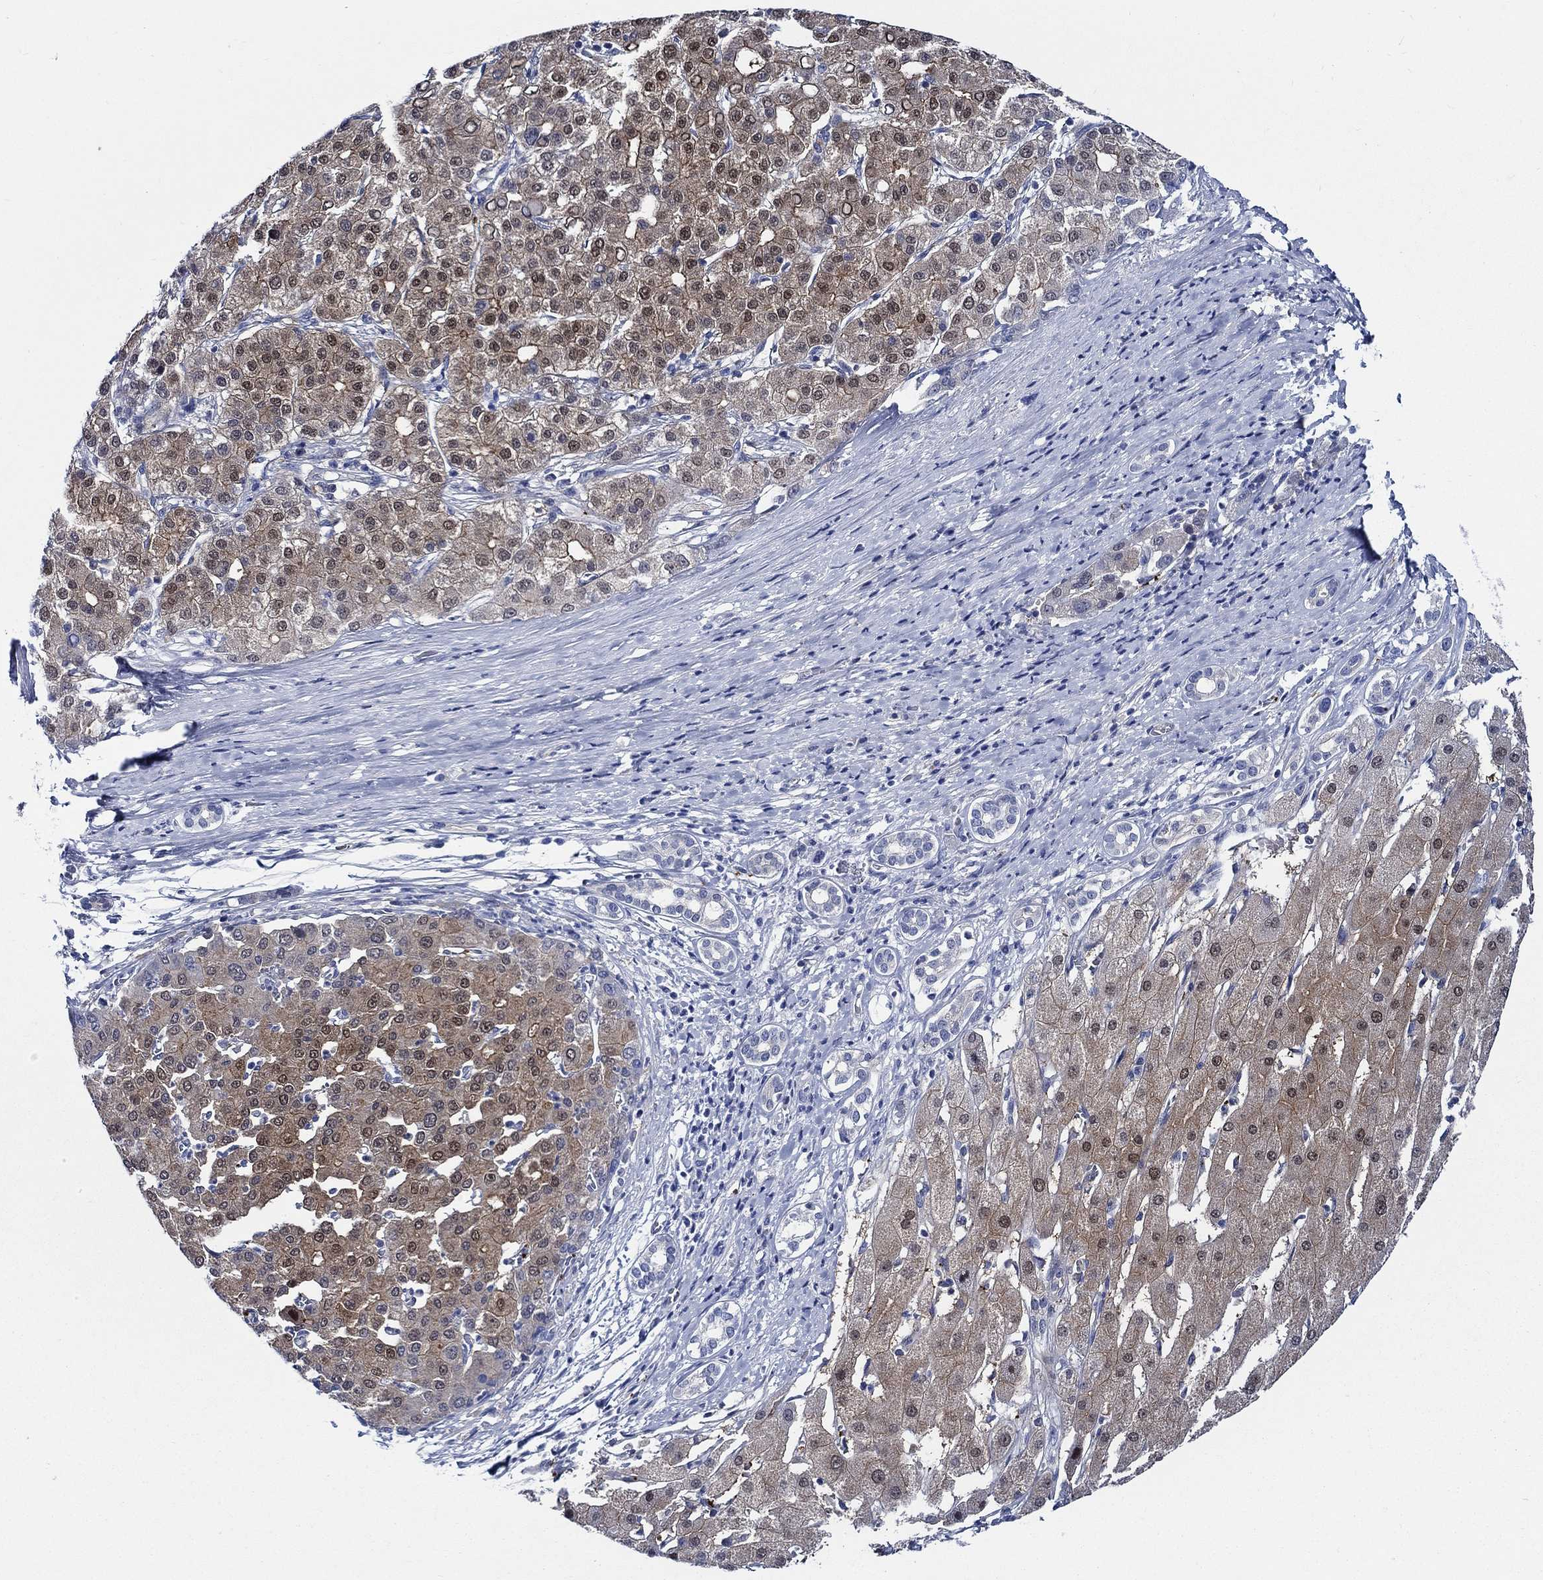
{"staining": {"intensity": "moderate", "quantity": ">75%", "location": "cytoplasmic/membranous,nuclear"}, "tissue": "liver cancer", "cell_type": "Tumor cells", "image_type": "cancer", "snomed": [{"axis": "morphology", "description": "Carcinoma, Hepatocellular, NOS"}, {"axis": "topography", "description": "Liver"}], "caption": "Immunohistochemical staining of human hepatocellular carcinoma (liver) reveals medium levels of moderate cytoplasmic/membranous and nuclear expression in approximately >75% of tumor cells.", "gene": "ALOX12", "patient": {"sex": "male", "age": 65}}